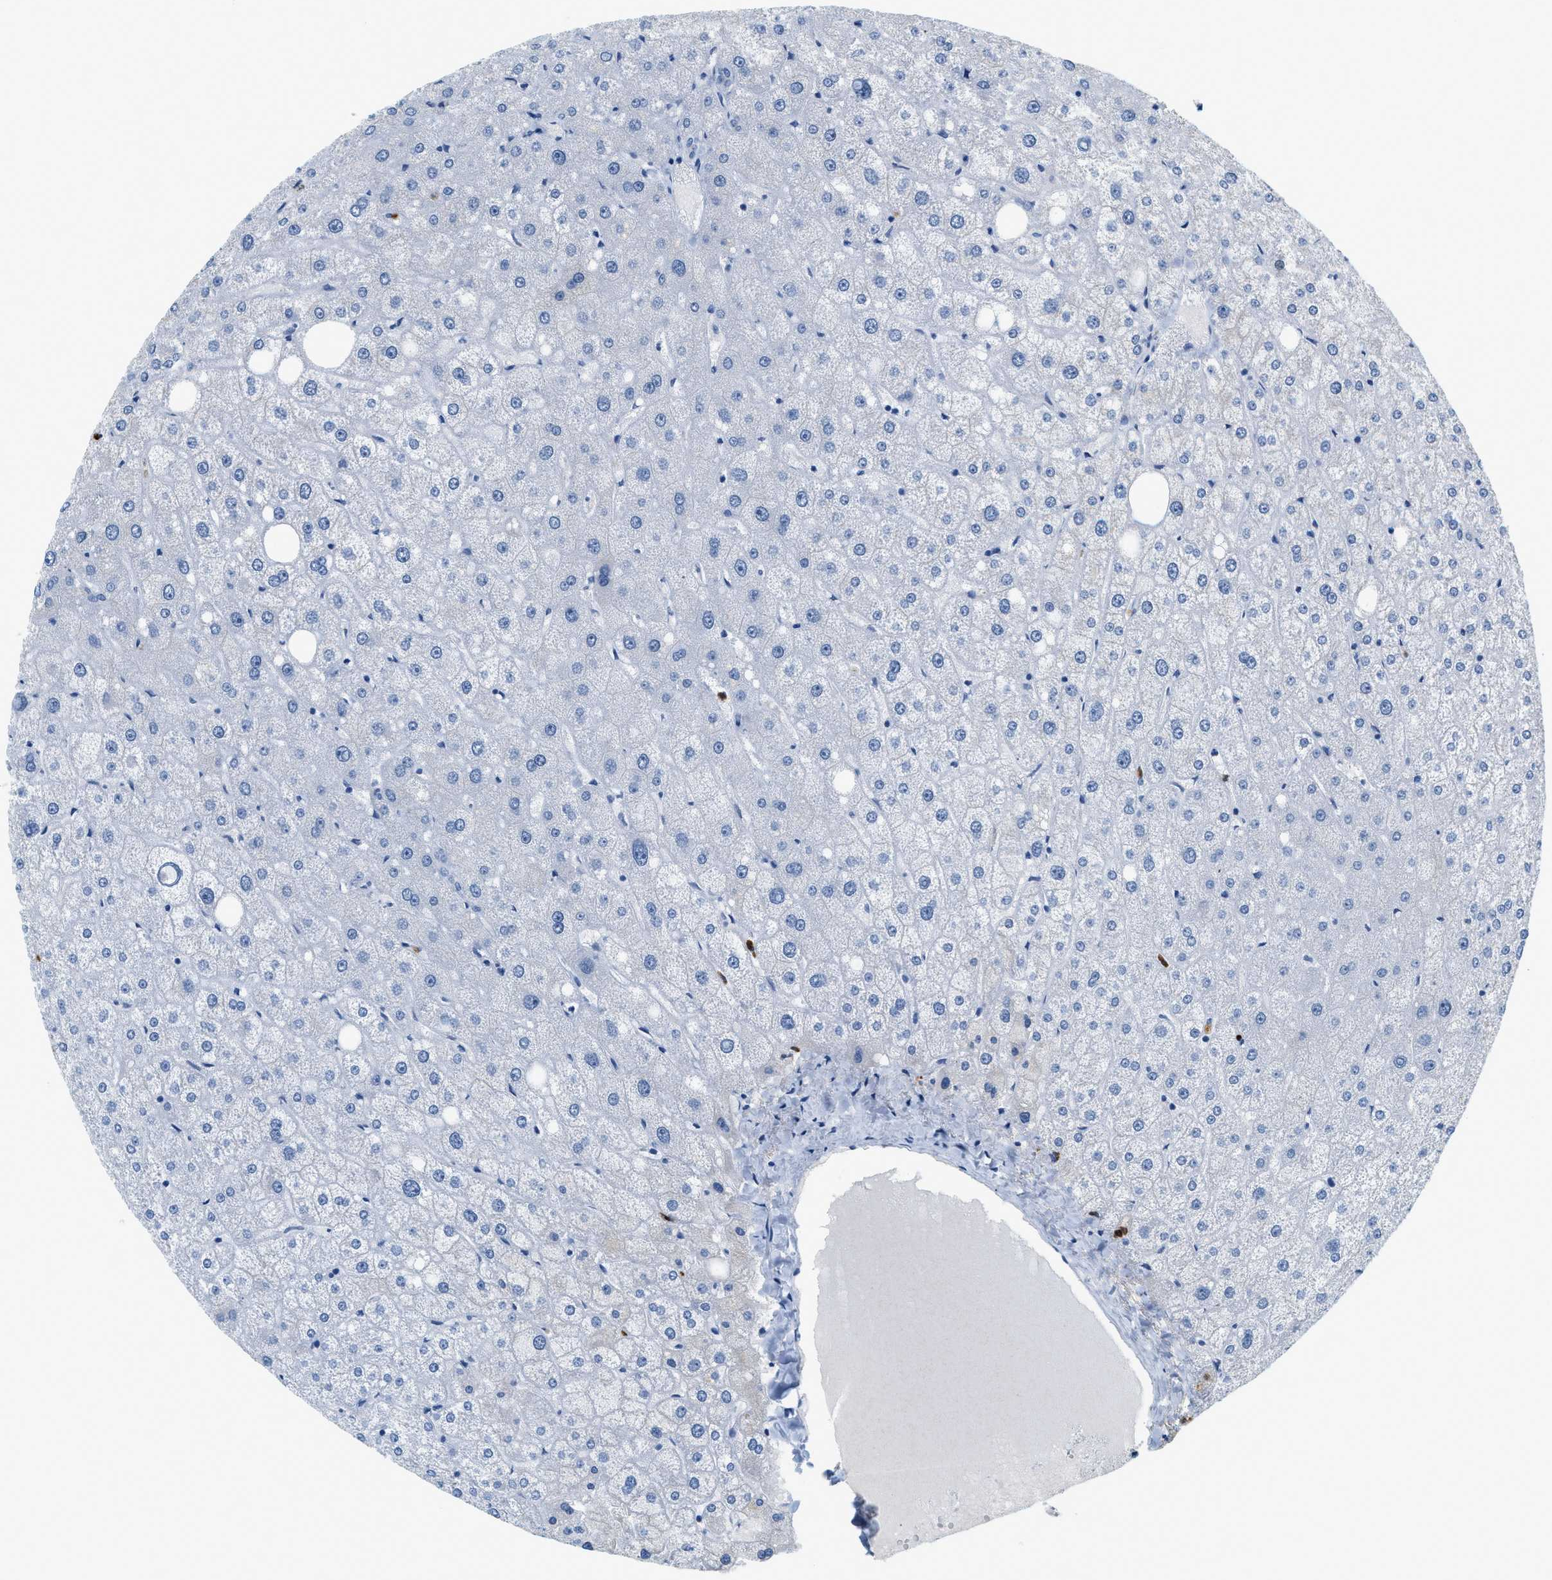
{"staining": {"intensity": "negative", "quantity": "none", "location": "none"}, "tissue": "liver", "cell_type": "Cholangiocytes", "image_type": "normal", "snomed": [{"axis": "morphology", "description": "Normal tissue, NOS"}, {"axis": "topography", "description": "Liver"}], "caption": "IHC of unremarkable liver displays no positivity in cholangiocytes. Brightfield microscopy of immunohistochemistry (IHC) stained with DAB (3,3'-diaminobenzidine) (brown) and hematoxylin (blue), captured at high magnification.", "gene": "LCN2", "patient": {"sex": "male", "age": 73}}